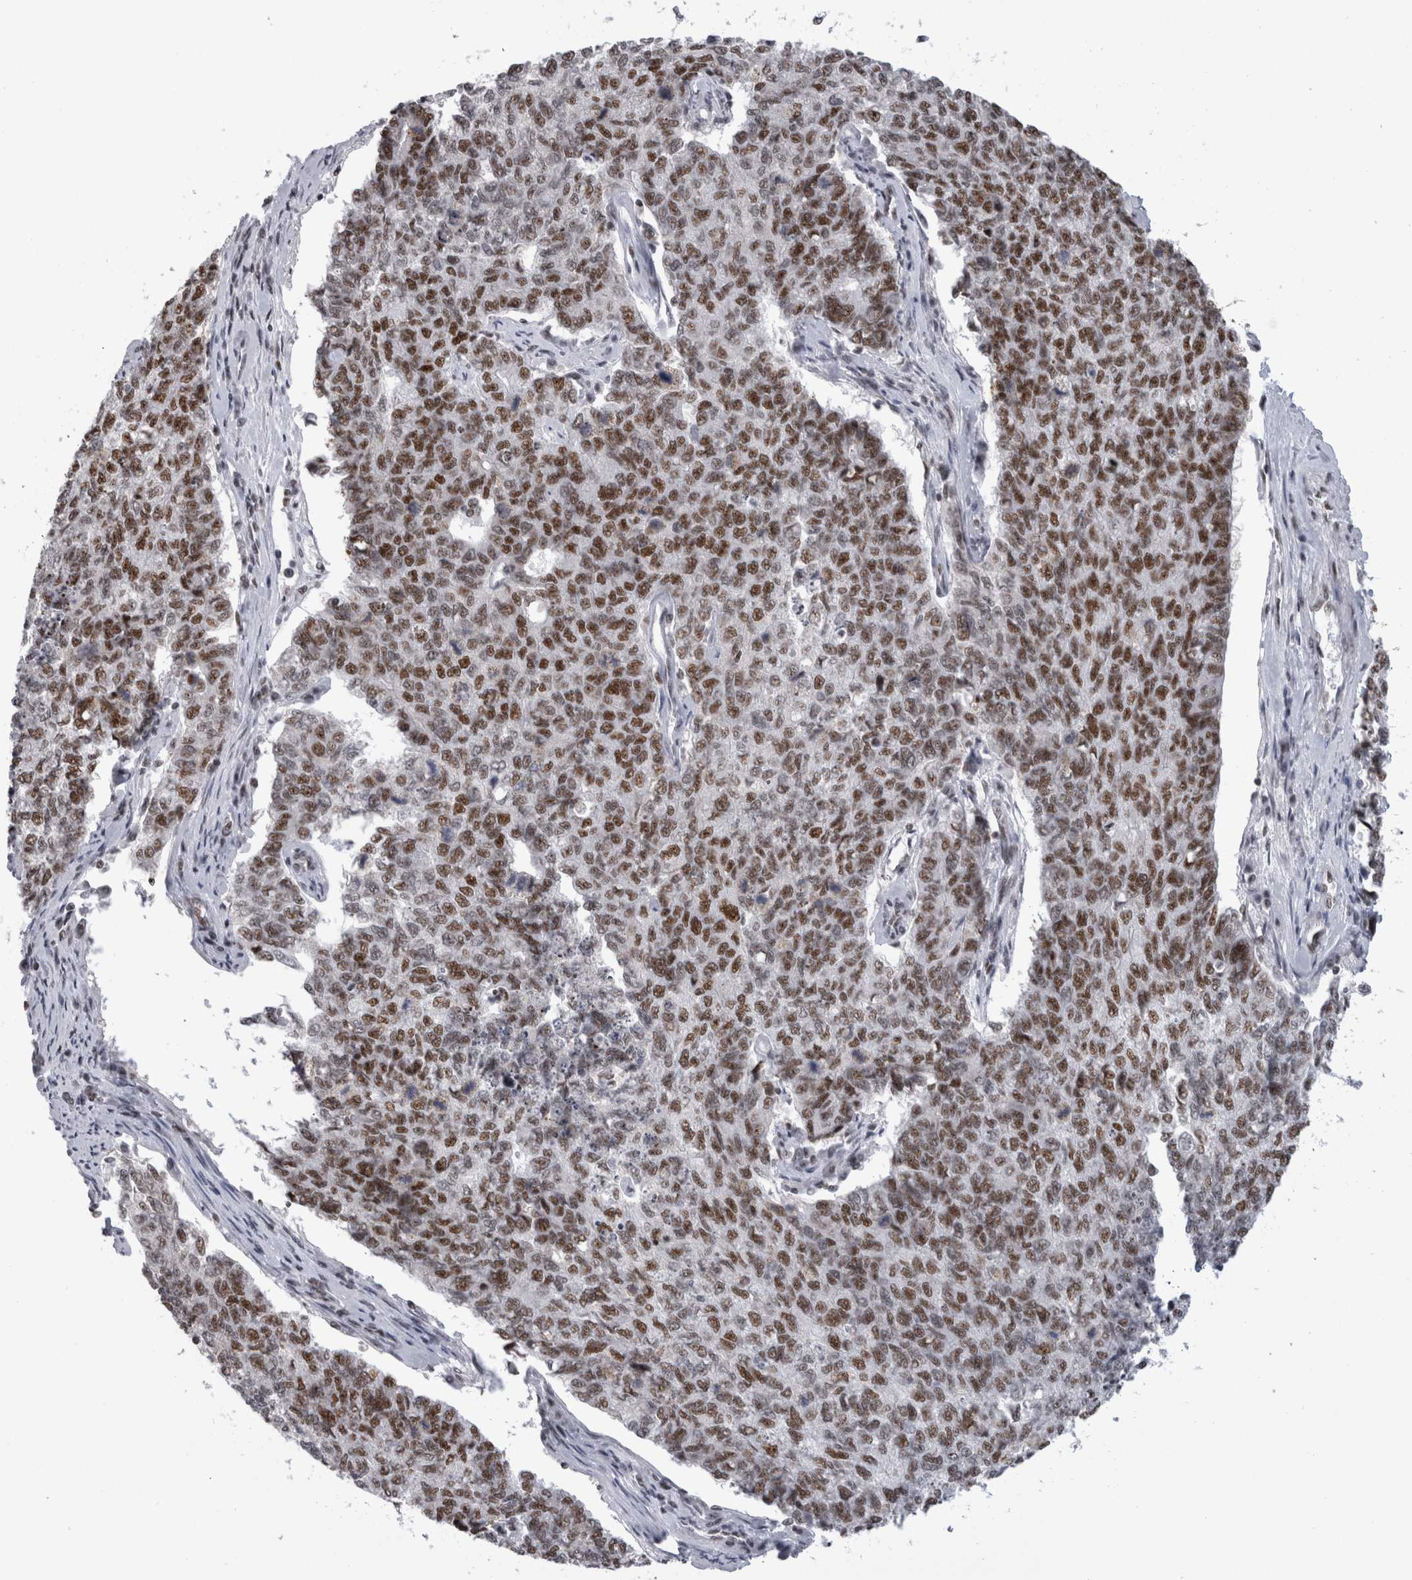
{"staining": {"intensity": "strong", "quantity": ">75%", "location": "nuclear"}, "tissue": "cervical cancer", "cell_type": "Tumor cells", "image_type": "cancer", "snomed": [{"axis": "morphology", "description": "Squamous cell carcinoma, NOS"}, {"axis": "topography", "description": "Cervix"}], "caption": "Protein staining of cervical cancer tissue exhibits strong nuclear expression in approximately >75% of tumor cells.", "gene": "CDK11A", "patient": {"sex": "female", "age": 63}}